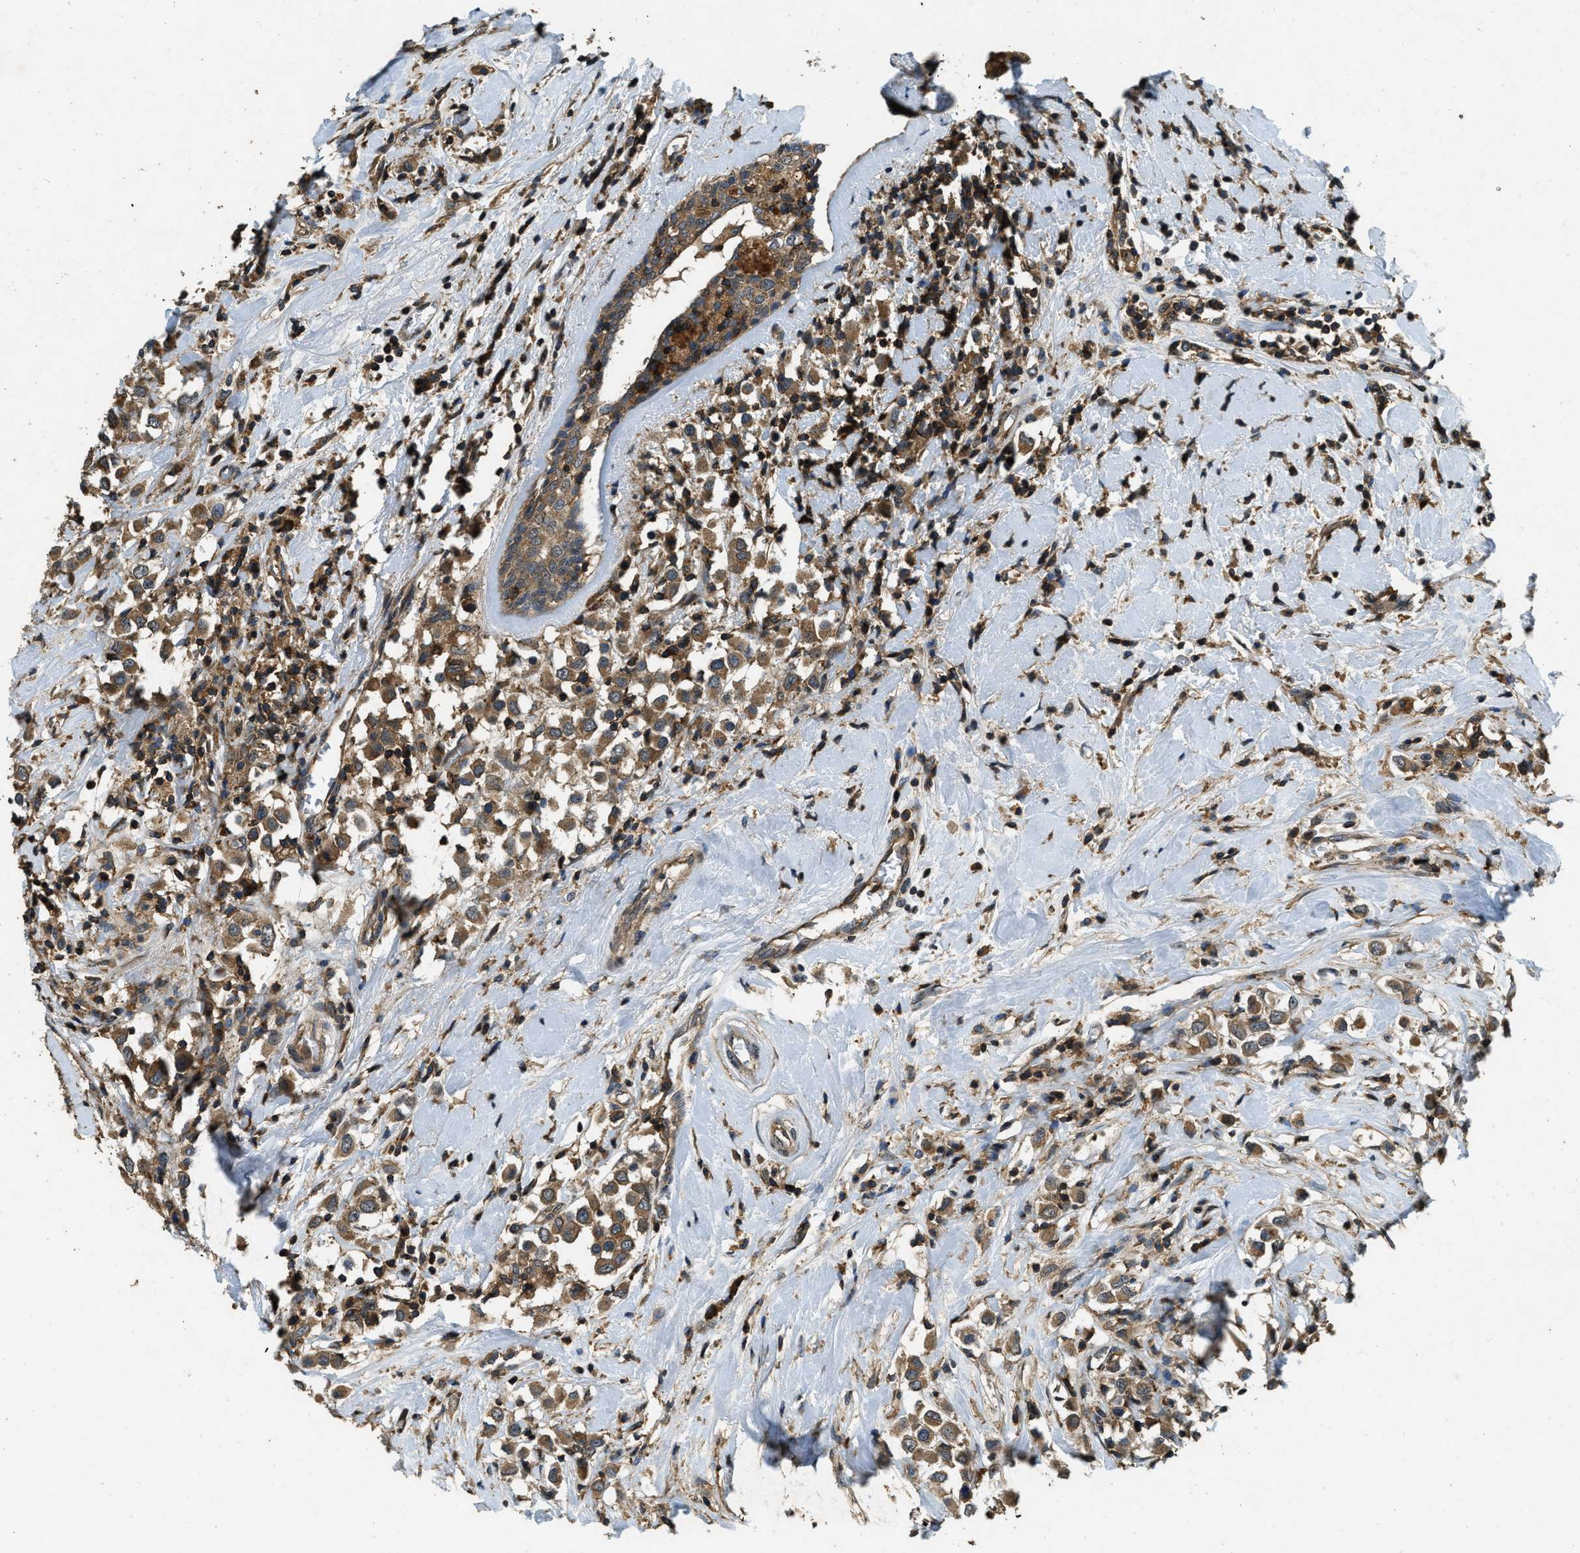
{"staining": {"intensity": "moderate", "quantity": ">75%", "location": "cytoplasmic/membranous"}, "tissue": "breast cancer", "cell_type": "Tumor cells", "image_type": "cancer", "snomed": [{"axis": "morphology", "description": "Duct carcinoma"}, {"axis": "topography", "description": "Breast"}], "caption": "Immunohistochemistry photomicrograph of breast cancer stained for a protein (brown), which reveals medium levels of moderate cytoplasmic/membranous staining in about >75% of tumor cells.", "gene": "ATP8B1", "patient": {"sex": "female", "age": 61}}